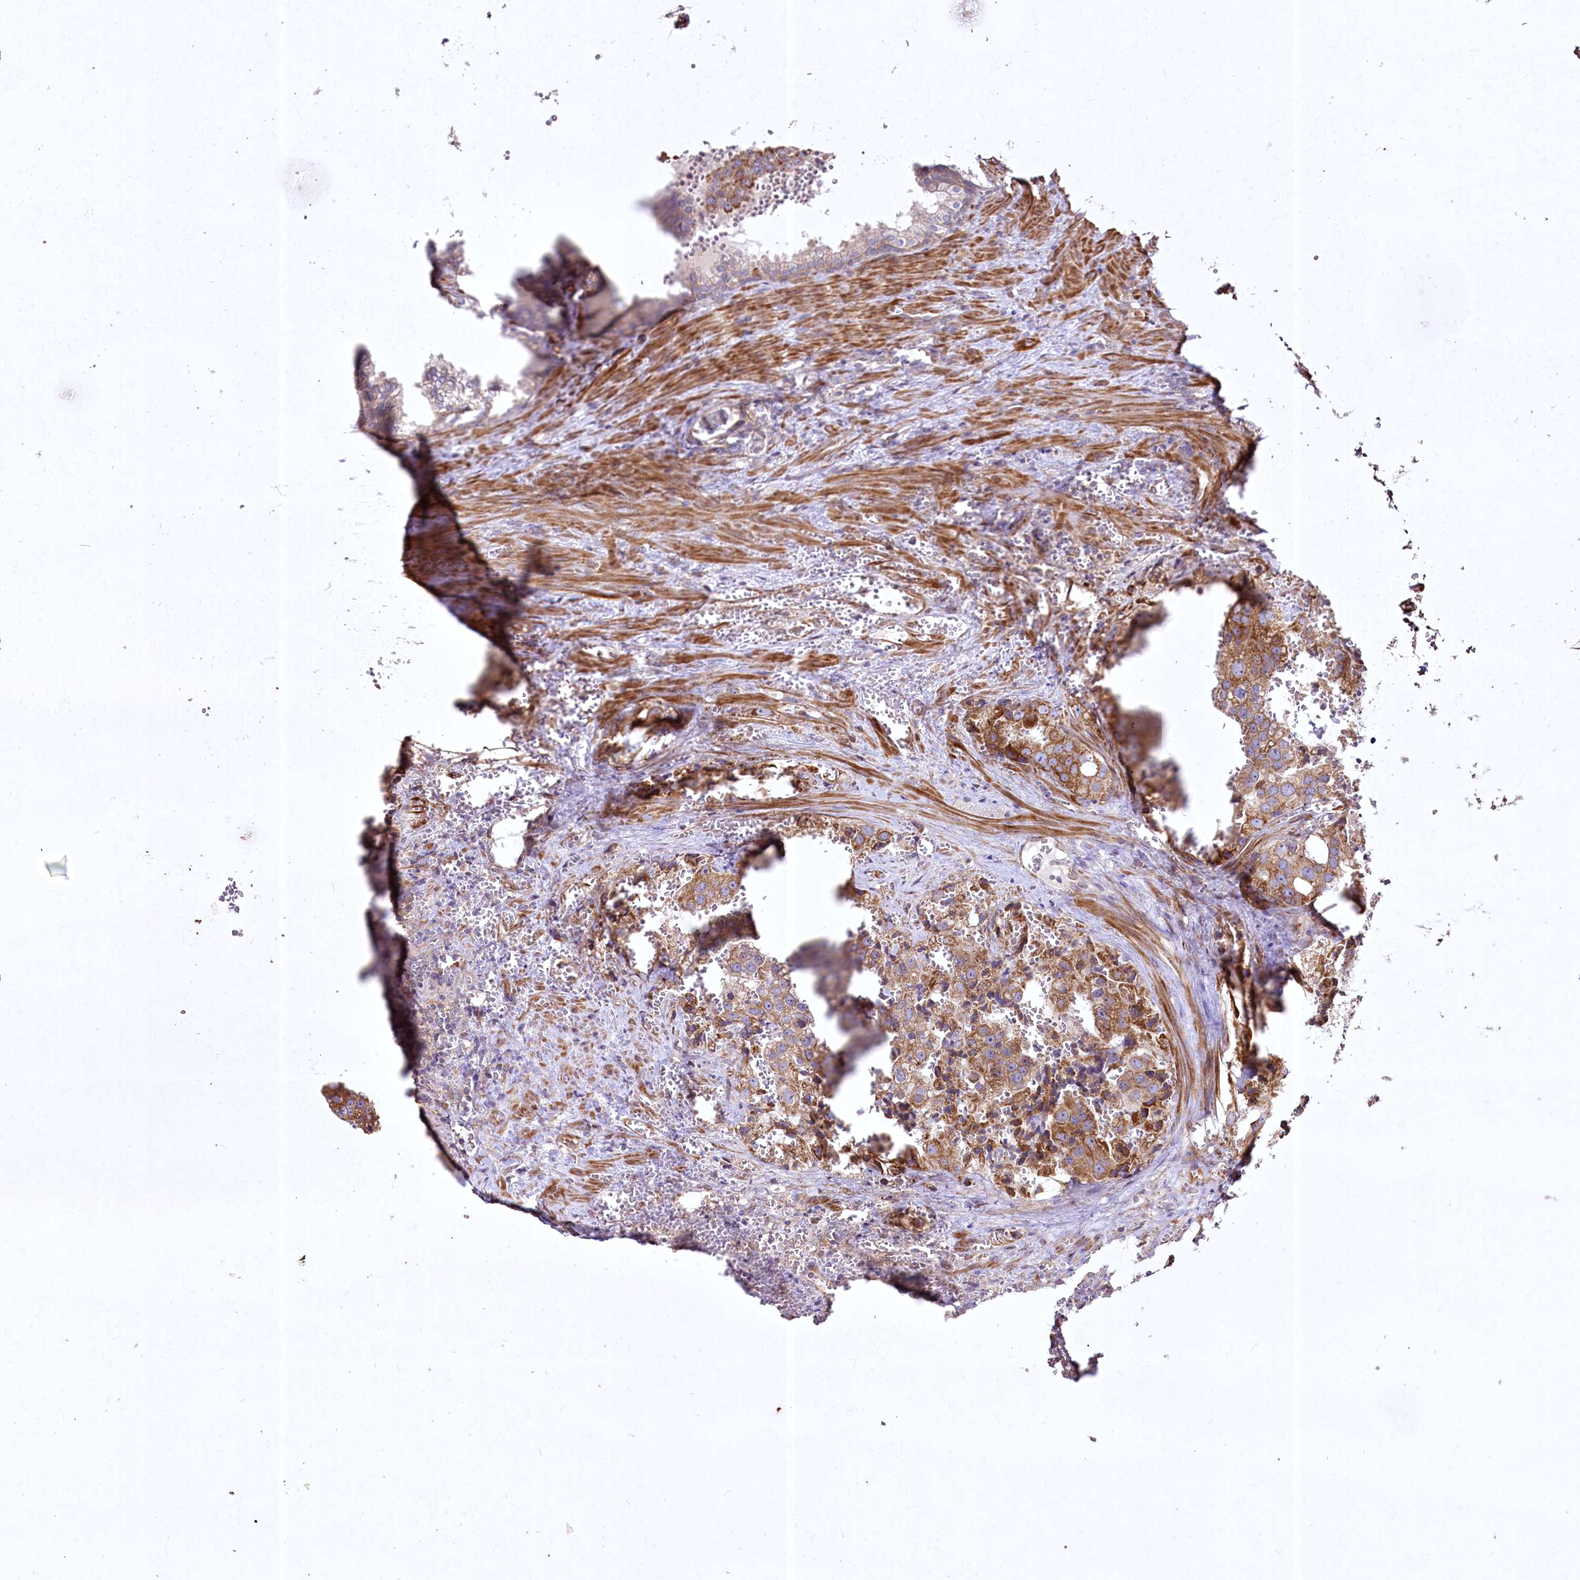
{"staining": {"intensity": "moderate", "quantity": ">75%", "location": "cytoplasmic/membranous"}, "tissue": "prostate cancer", "cell_type": "Tumor cells", "image_type": "cancer", "snomed": [{"axis": "morphology", "description": "Adenocarcinoma, High grade"}, {"axis": "topography", "description": "Prostate"}], "caption": "Tumor cells show medium levels of moderate cytoplasmic/membranous positivity in approximately >75% of cells in human prostate adenocarcinoma (high-grade). (DAB IHC with brightfield microscopy, high magnification).", "gene": "SH3TC1", "patient": {"sex": "male", "age": 68}}